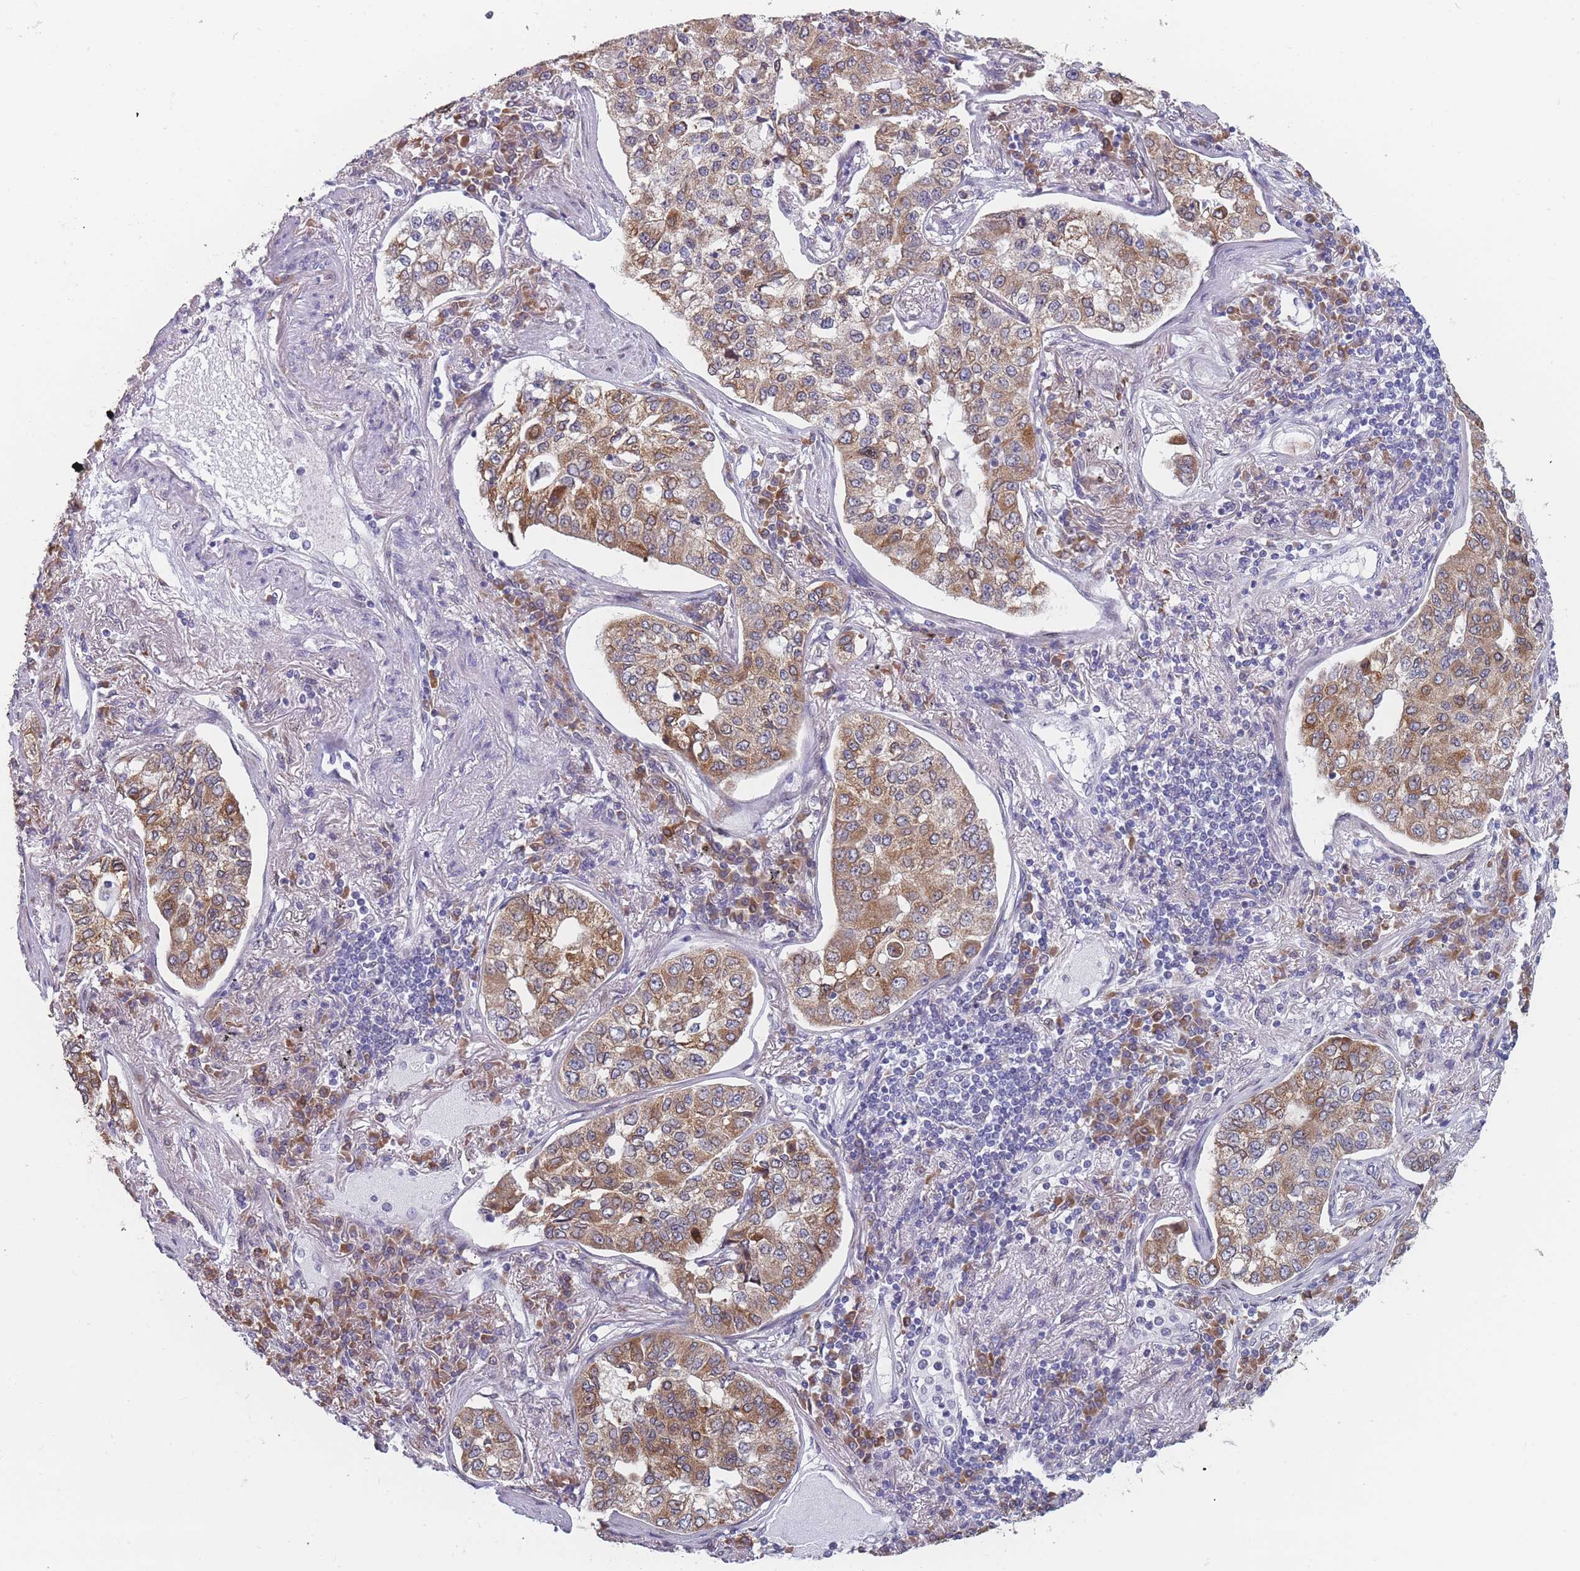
{"staining": {"intensity": "moderate", "quantity": ">75%", "location": "cytoplasmic/membranous"}, "tissue": "lung cancer", "cell_type": "Tumor cells", "image_type": "cancer", "snomed": [{"axis": "morphology", "description": "Adenocarcinoma, NOS"}, {"axis": "topography", "description": "Lung"}], "caption": "Lung adenocarcinoma tissue shows moderate cytoplasmic/membranous expression in about >75% of tumor cells, visualized by immunohistochemistry.", "gene": "TMED10", "patient": {"sex": "male", "age": 49}}